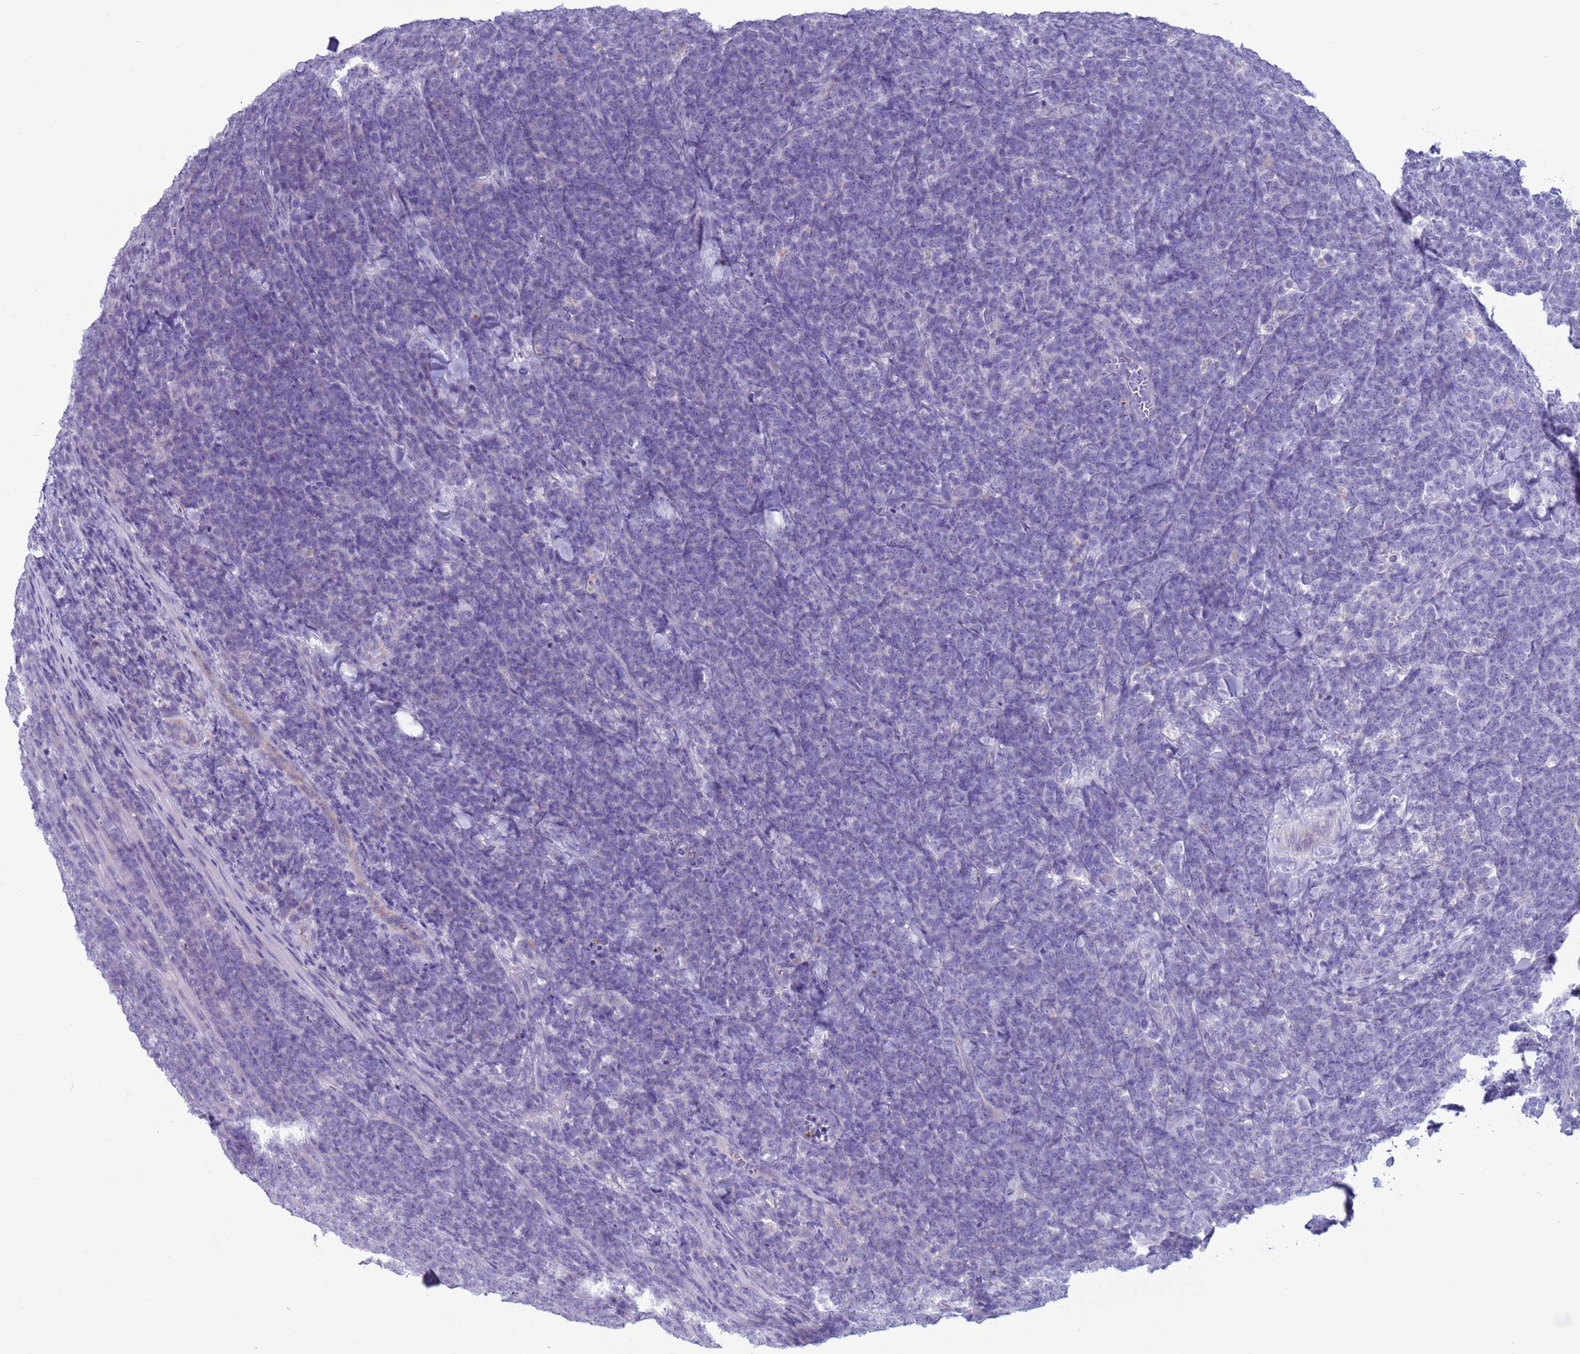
{"staining": {"intensity": "negative", "quantity": "none", "location": "none"}, "tissue": "lymphoma", "cell_type": "Tumor cells", "image_type": "cancer", "snomed": [{"axis": "morphology", "description": "Malignant lymphoma, non-Hodgkin's type, High grade"}, {"axis": "topography", "description": "Small intestine"}], "caption": "An image of lymphoma stained for a protein shows no brown staining in tumor cells.", "gene": "CST4", "patient": {"sex": "male", "age": 8}}